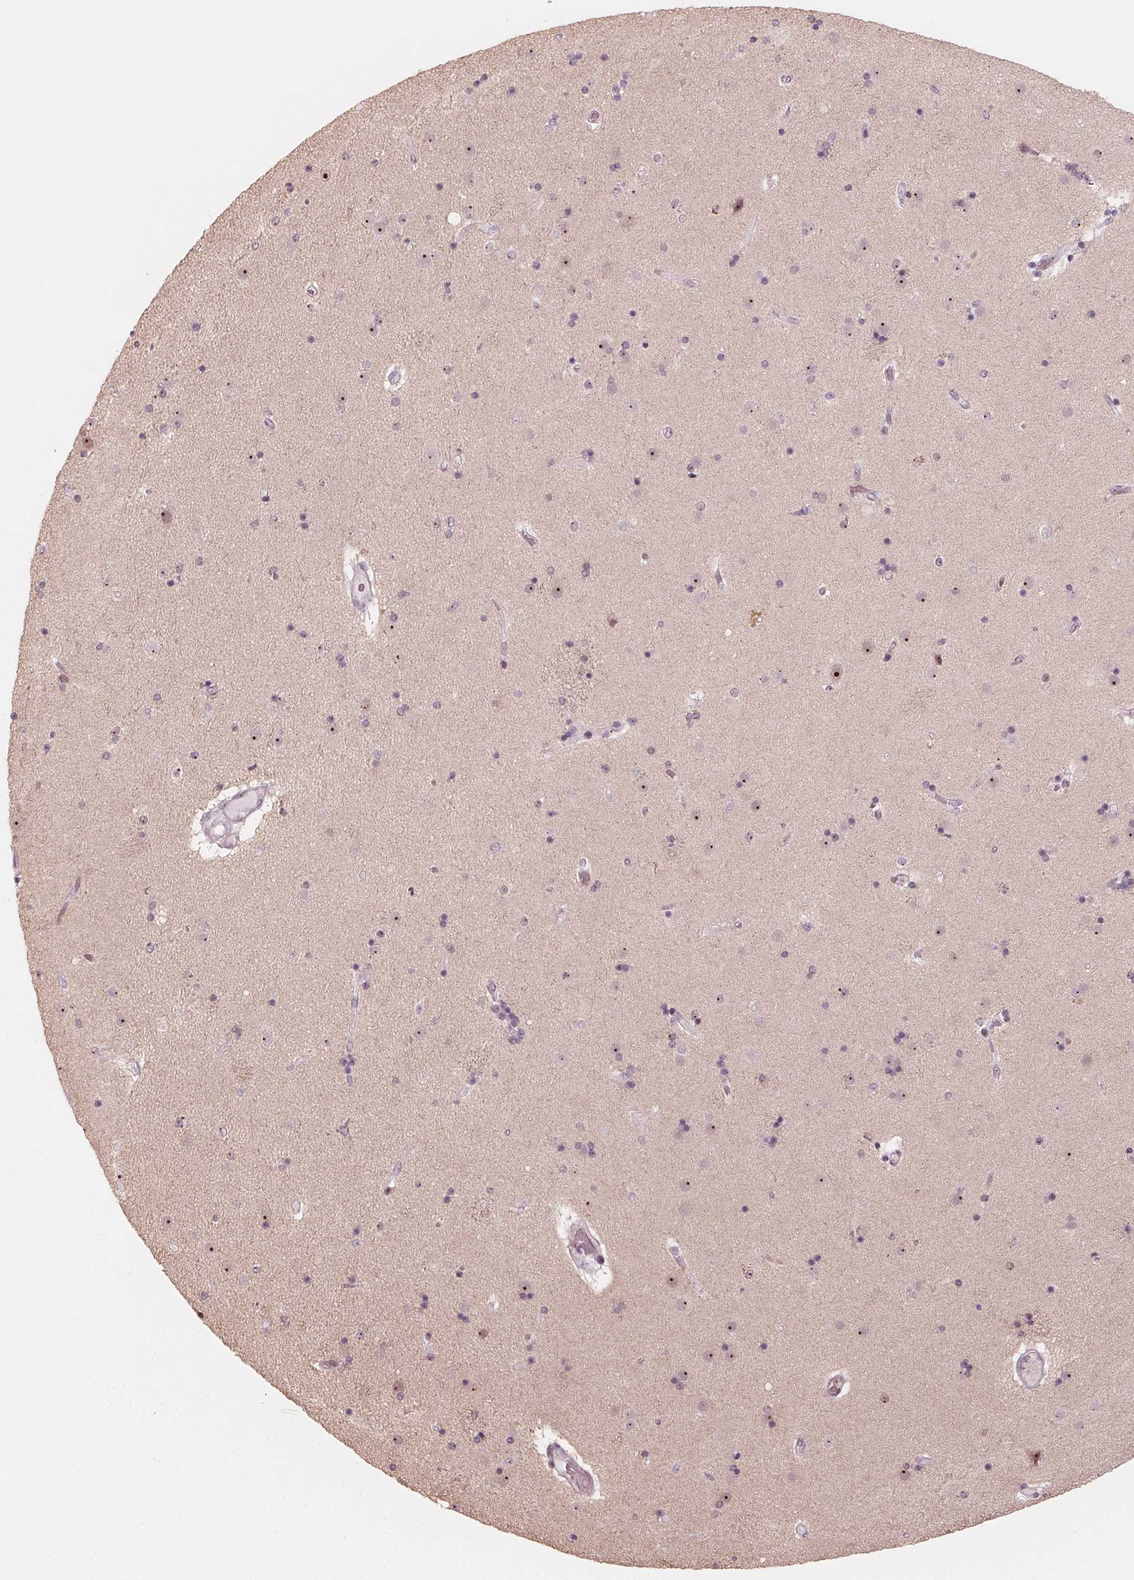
{"staining": {"intensity": "weak", "quantity": "25%-75%", "location": "nuclear"}, "tissue": "caudate", "cell_type": "Glial cells", "image_type": "normal", "snomed": [{"axis": "morphology", "description": "Normal tissue, NOS"}, {"axis": "topography", "description": "Lateral ventricle wall"}], "caption": "Caudate was stained to show a protein in brown. There is low levels of weak nuclear expression in about 25%-75% of glial cells. Nuclei are stained in blue.", "gene": "DNTTIP2", "patient": {"sex": "female", "age": 71}}